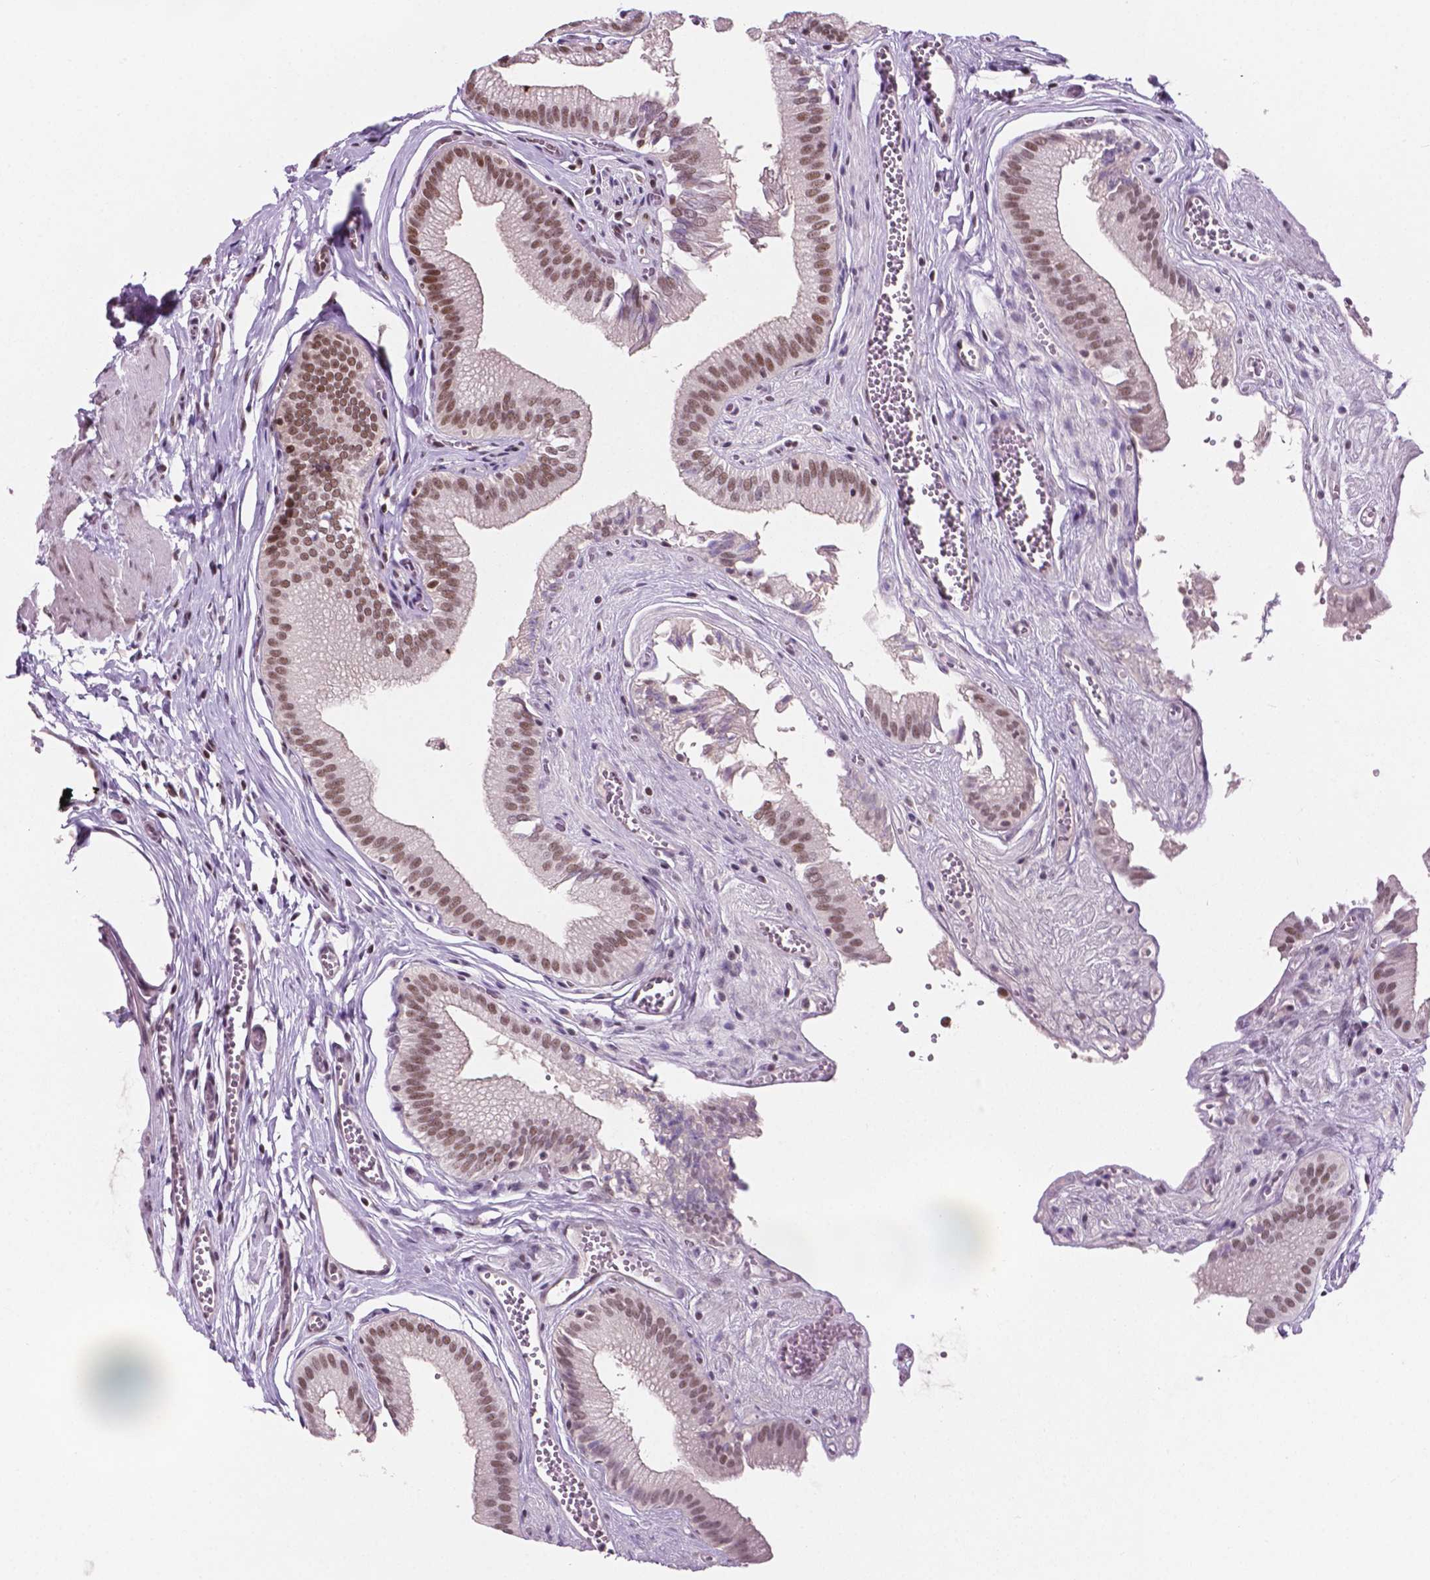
{"staining": {"intensity": "moderate", "quantity": ">75%", "location": "nuclear"}, "tissue": "gallbladder", "cell_type": "Glandular cells", "image_type": "normal", "snomed": [{"axis": "morphology", "description": "Normal tissue, NOS"}, {"axis": "topography", "description": "Gallbladder"}, {"axis": "topography", "description": "Peripheral nerve tissue"}], "caption": "Moderate nuclear staining for a protein is seen in about >75% of glandular cells of benign gallbladder using IHC.", "gene": "PER2", "patient": {"sex": "male", "age": 17}}